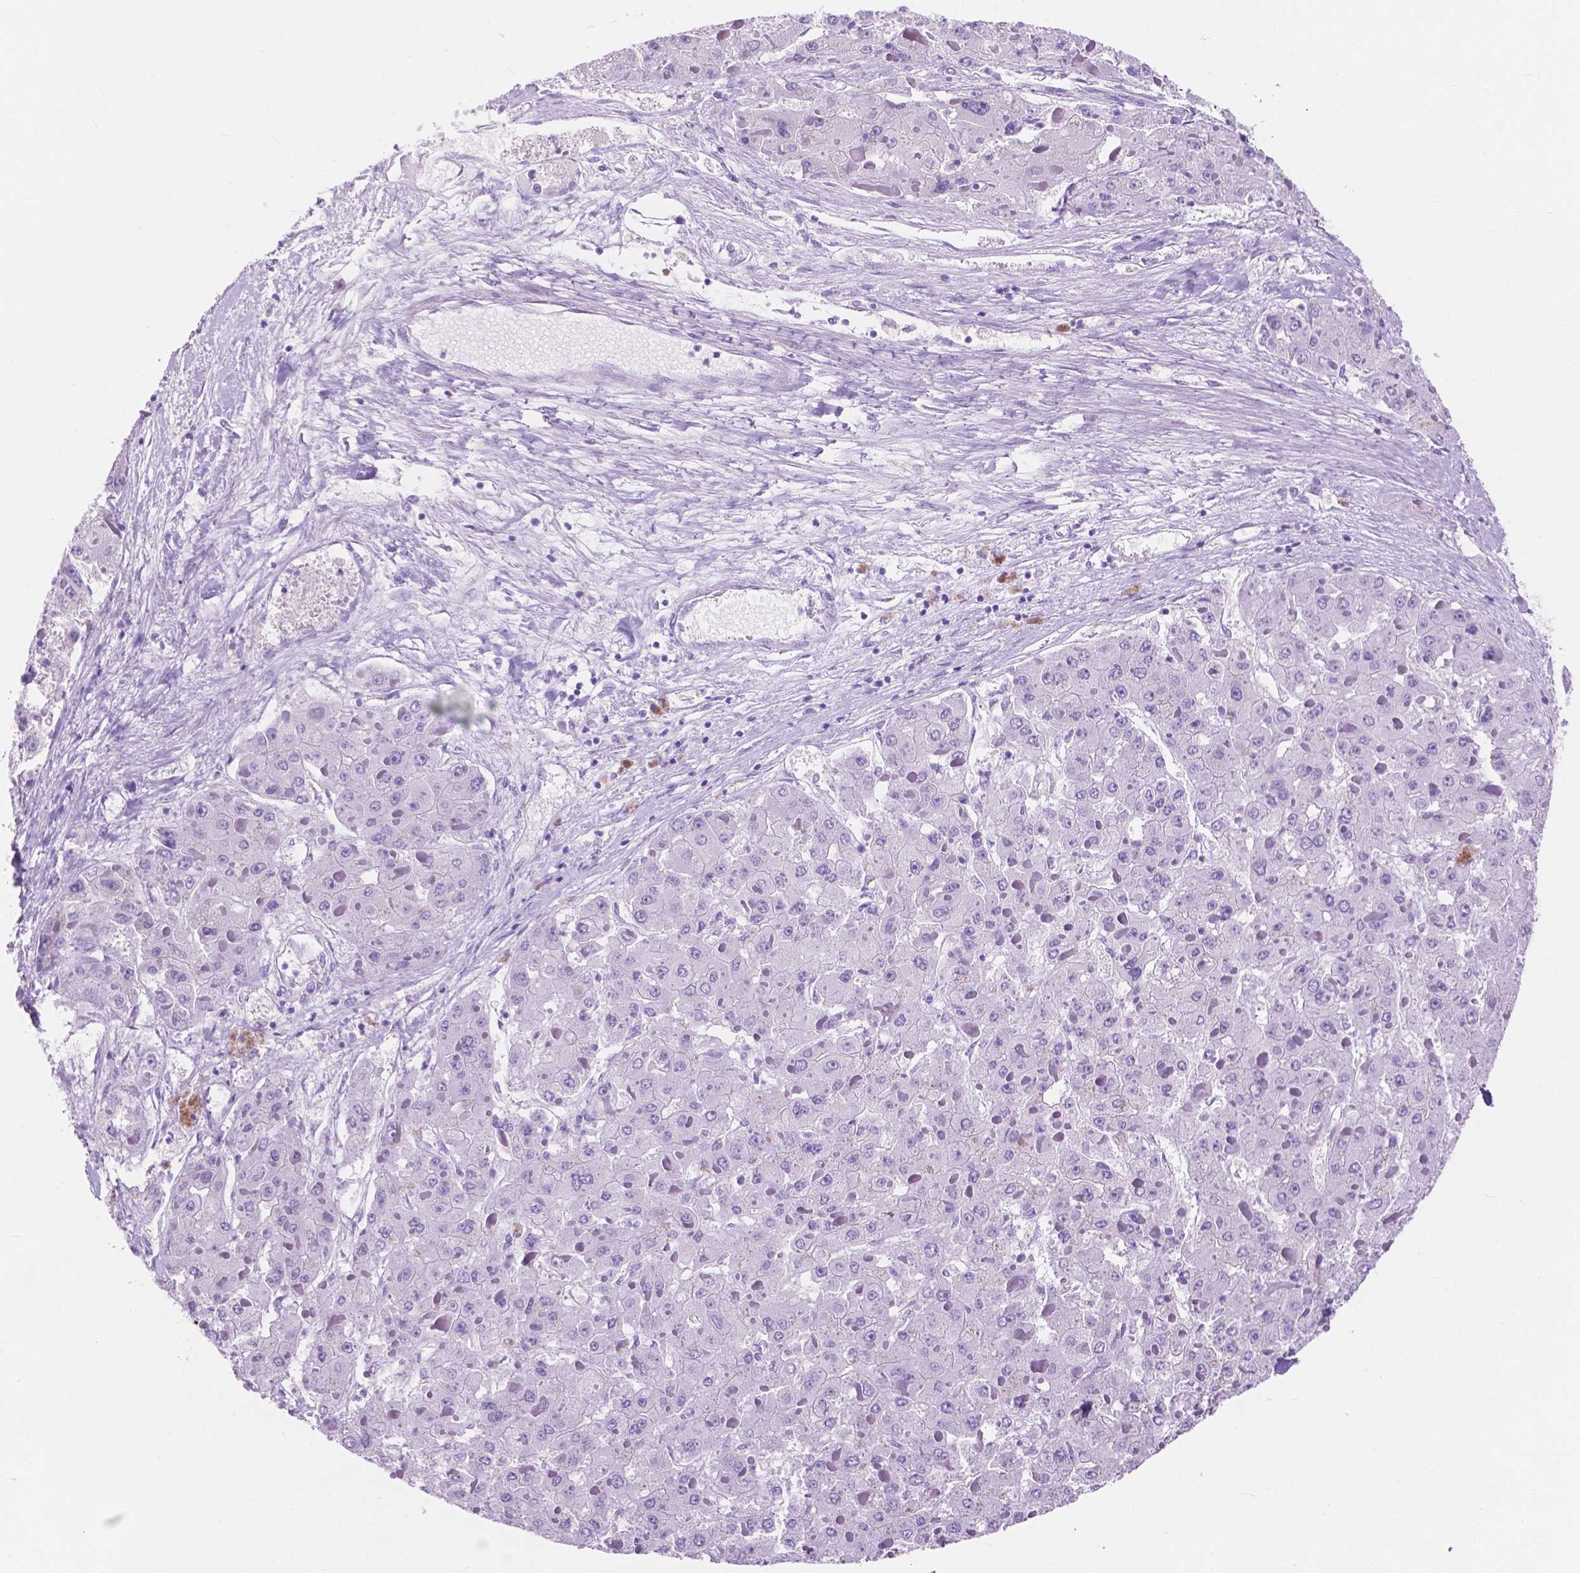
{"staining": {"intensity": "negative", "quantity": "none", "location": "none"}, "tissue": "liver cancer", "cell_type": "Tumor cells", "image_type": "cancer", "snomed": [{"axis": "morphology", "description": "Carcinoma, Hepatocellular, NOS"}, {"axis": "topography", "description": "Liver"}], "caption": "Tumor cells are negative for protein expression in human hepatocellular carcinoma (liver).", "gene": "IGFN1", "patient": {"sex": "female", "age": 73}}